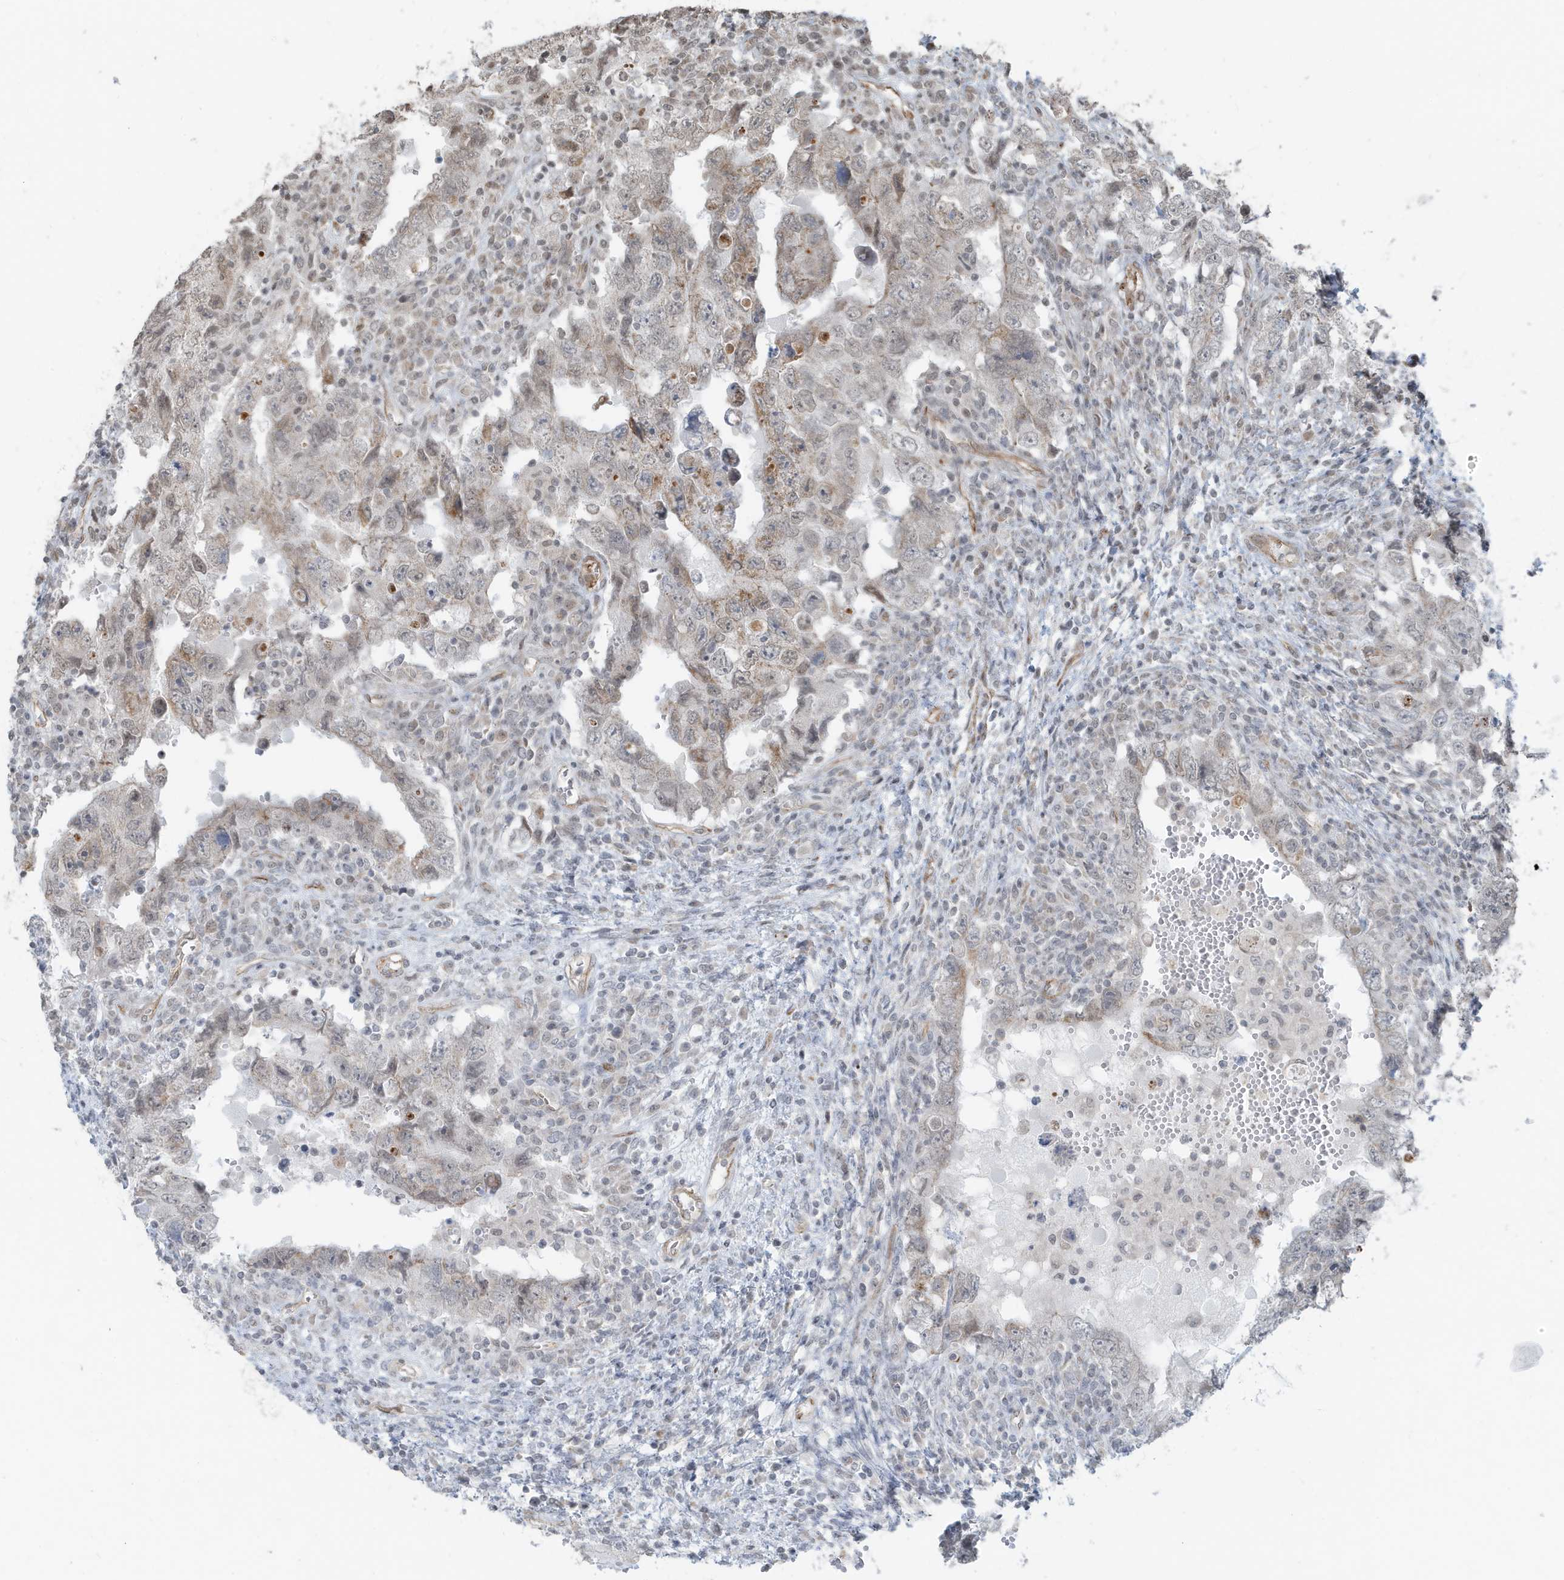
{"staining": {"intensity": "negative", "quantity": "none", "location": "none"}, "tissue": "testis cancer", "cell_type": "Tumor cells", "image_type": "cancer", "snomed": [{"axis": "morphology", "description": "Carcinoma, Embryonal, NOS"}, {"axis": "topography", "description": "Testis"}], "caption": "Testis cancer (embryonal carcinoma) was stained to show a protein in brown. There is no significant staining in tumor cells.", "gene": "CHCHD4", "patient": {"sex": "male", "age": 26}}